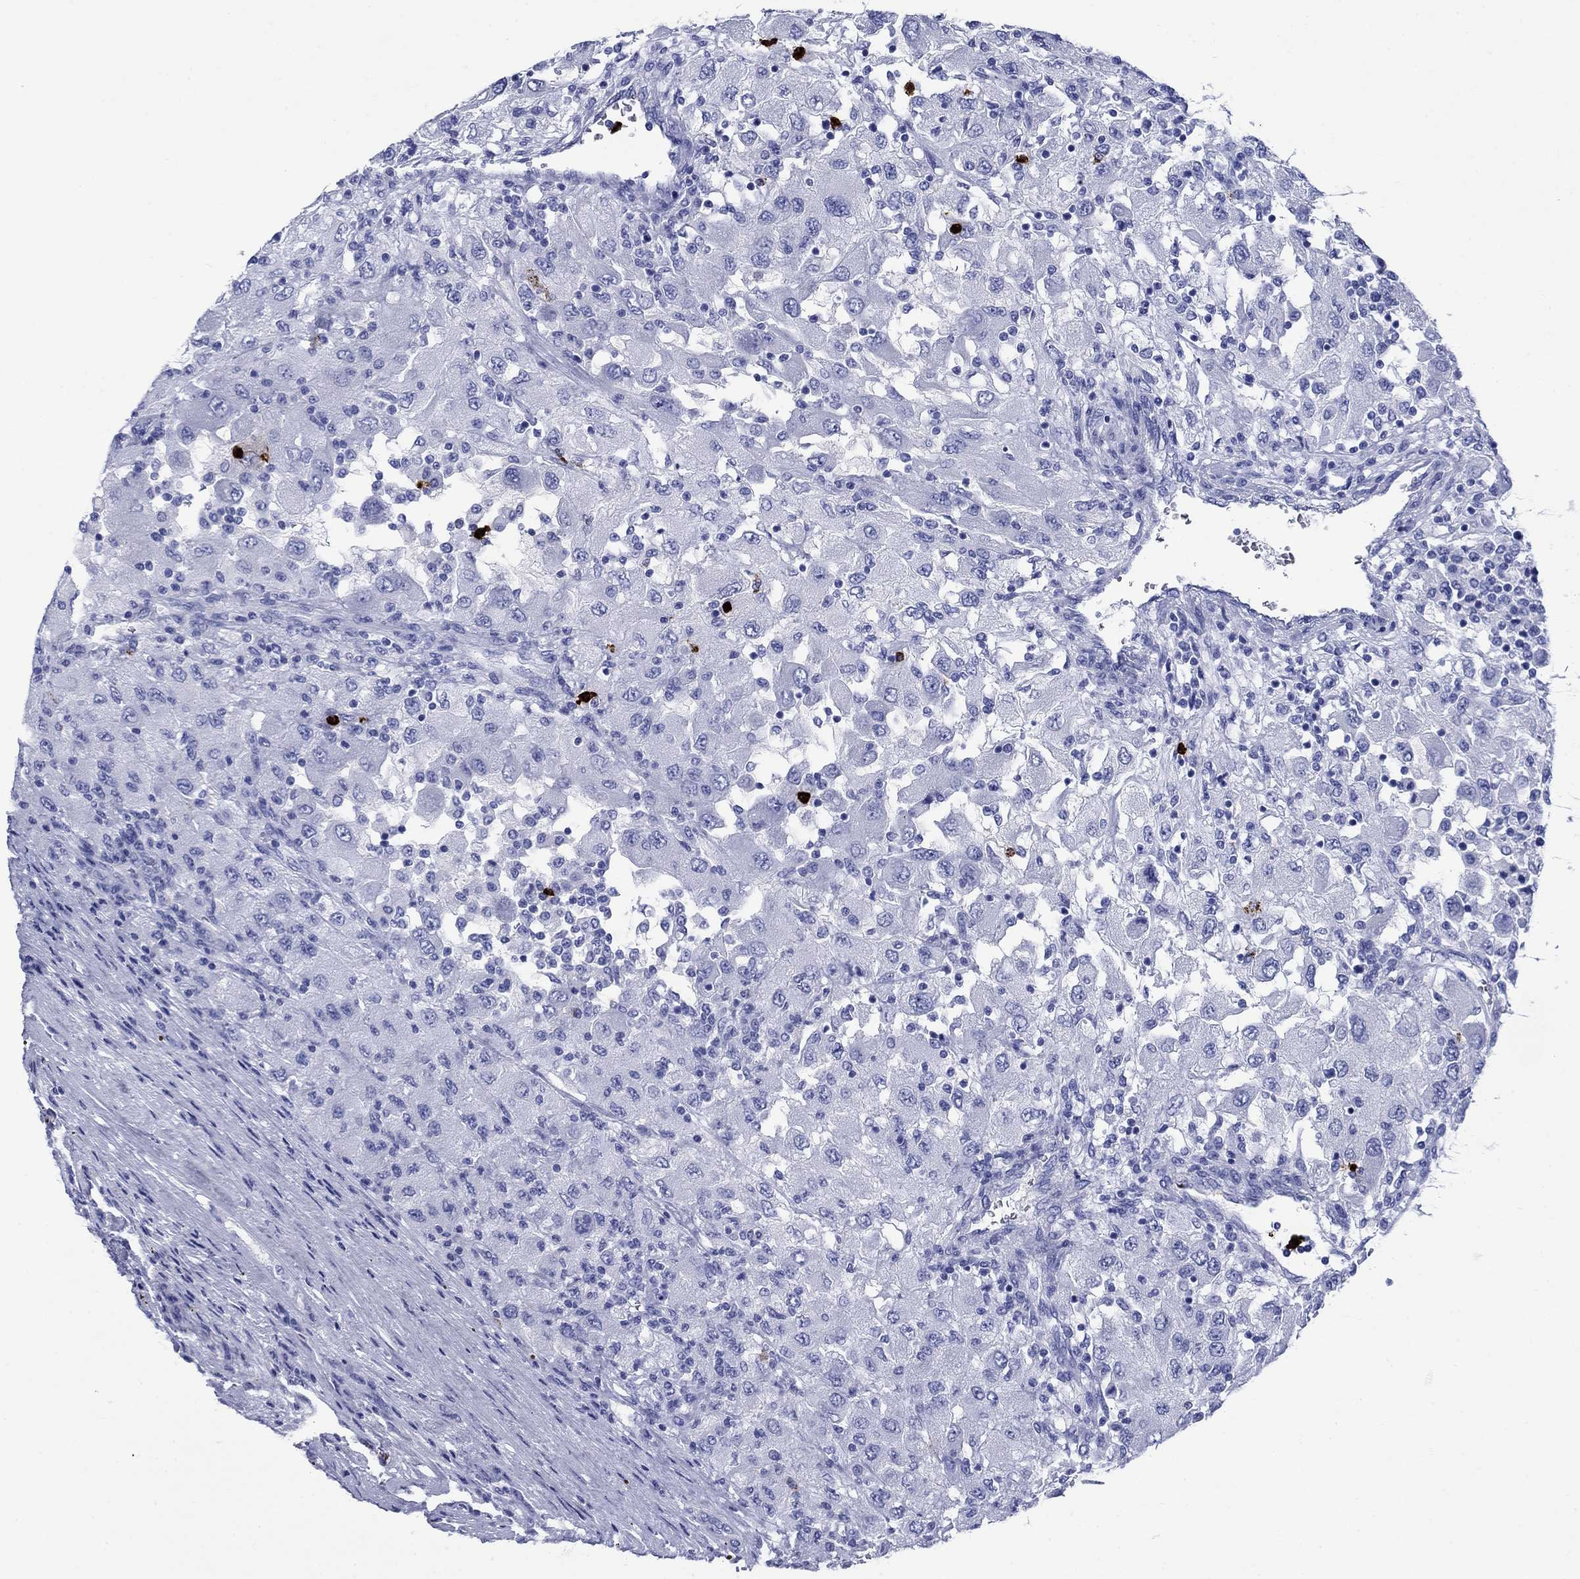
{"staining": {"intensity": "negative", "quantity": "none", "location": "none"}, "tissue": "renal cancer", "cell_type": "Tumor cells", "image_type": "cancer", "snomed": [{"axis": "morphology", "description": "Adenocarcinoma, NOS"}, {"axis": "topography", "description": "Kidney"}], "caption": "Immunohistochemical staining of human renal cancer exhibits no significant expression in tumor cells.", "gene": "AZU1", "patient": {"sex": "female", "age": 67}}